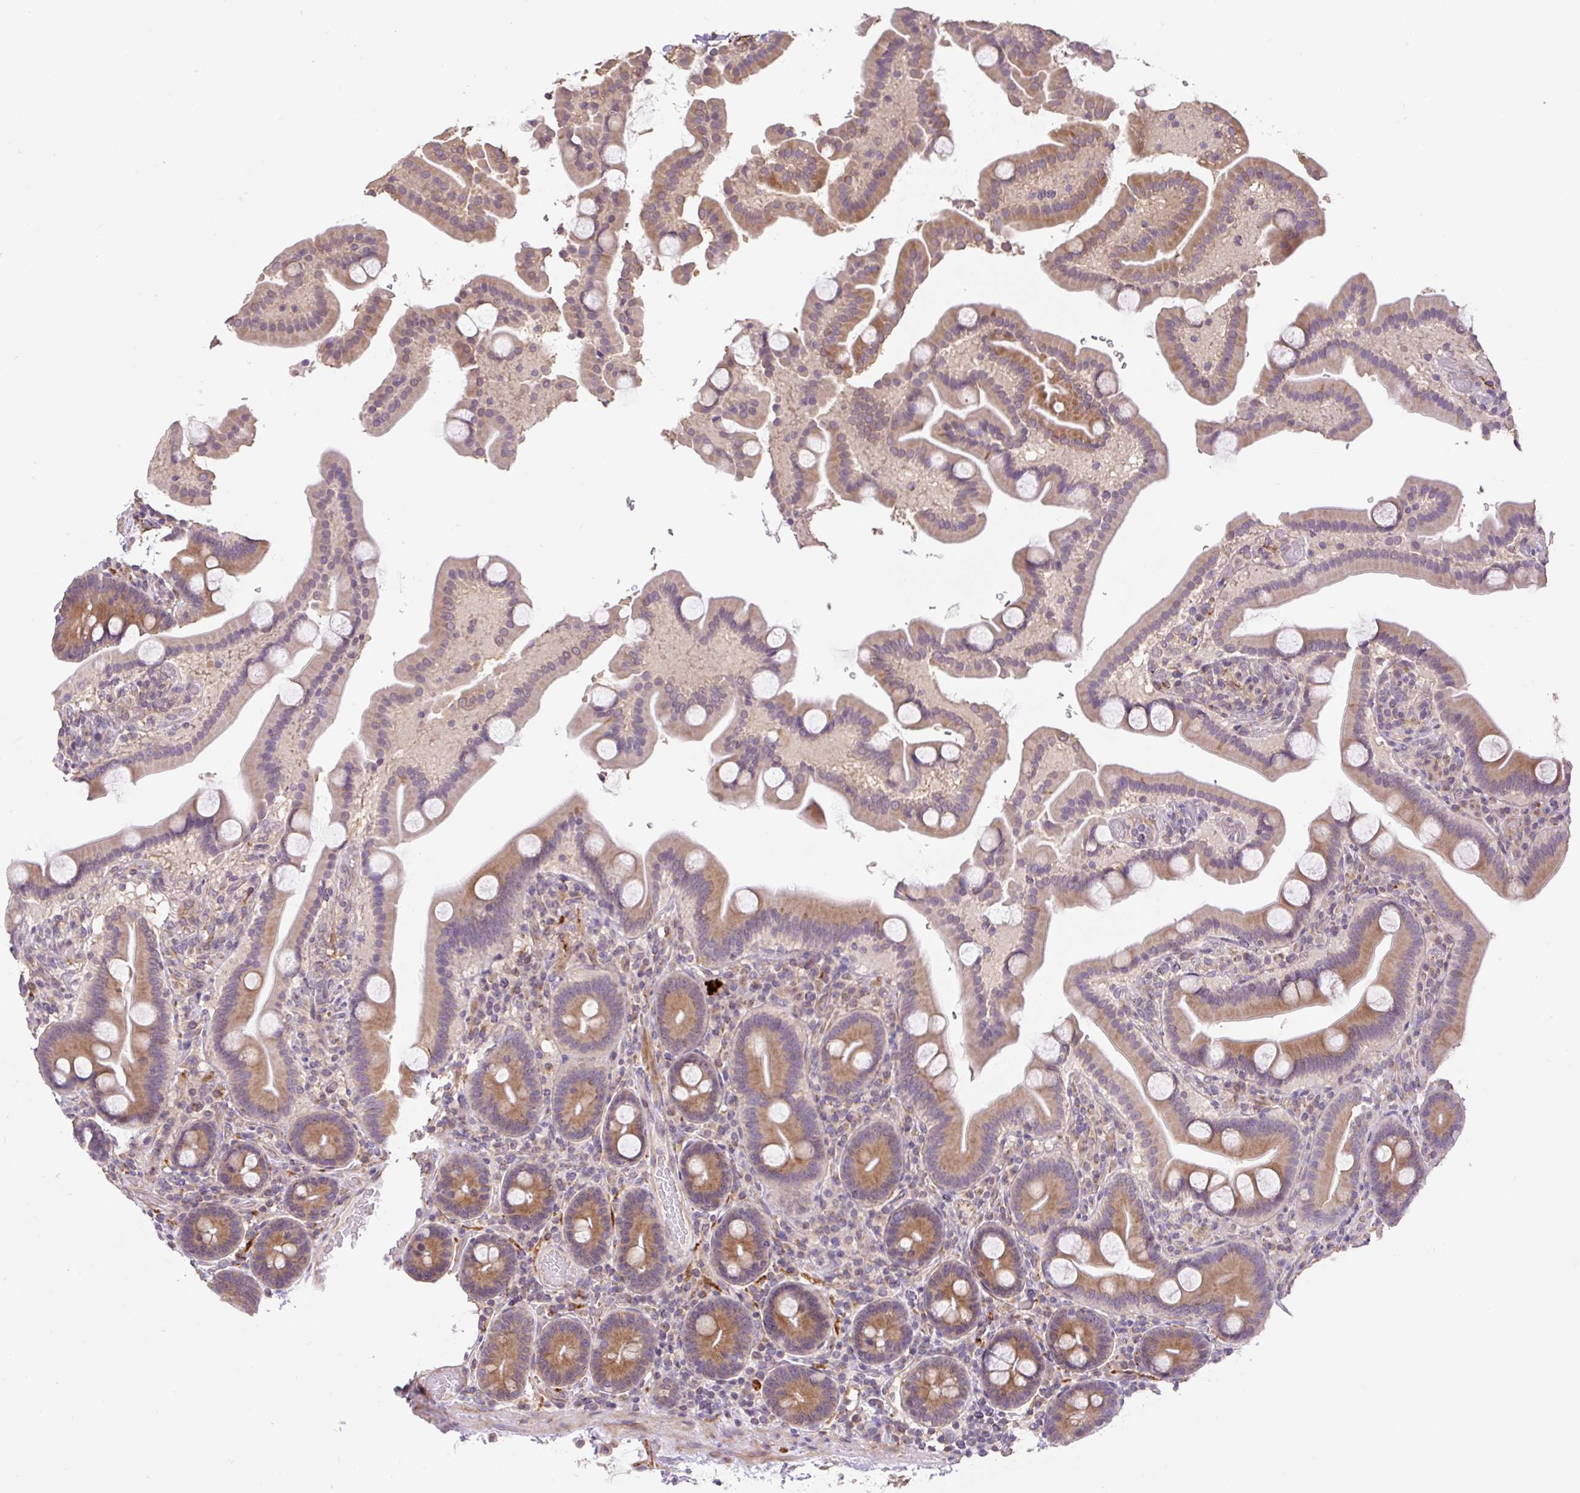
{"staining": {"intensity": "moderate", "quantity": ">75%", "location": "cytoplasmic/membranous"}, "tissue": "duodenum", "cell_type": "Glandular cells", "image_type": "normal", "snomed": [{"axis": "morphology", "description": "Normal tissue, NOS"}, {"axis": "topography", "description": "Duodenum"}], "caption": "A photomicrograph of duodenum stained for a protein exhibits moderate cytoplasmic/membranous brown staining in glandular cells. The staining was performed using DAB to visualize the protein expression in brown, while the nuclei were stained in blue with hematoxylin (Magnification: 20x).", "gene": "COX8A", "patient": {"sex": "male", "age": 55}}